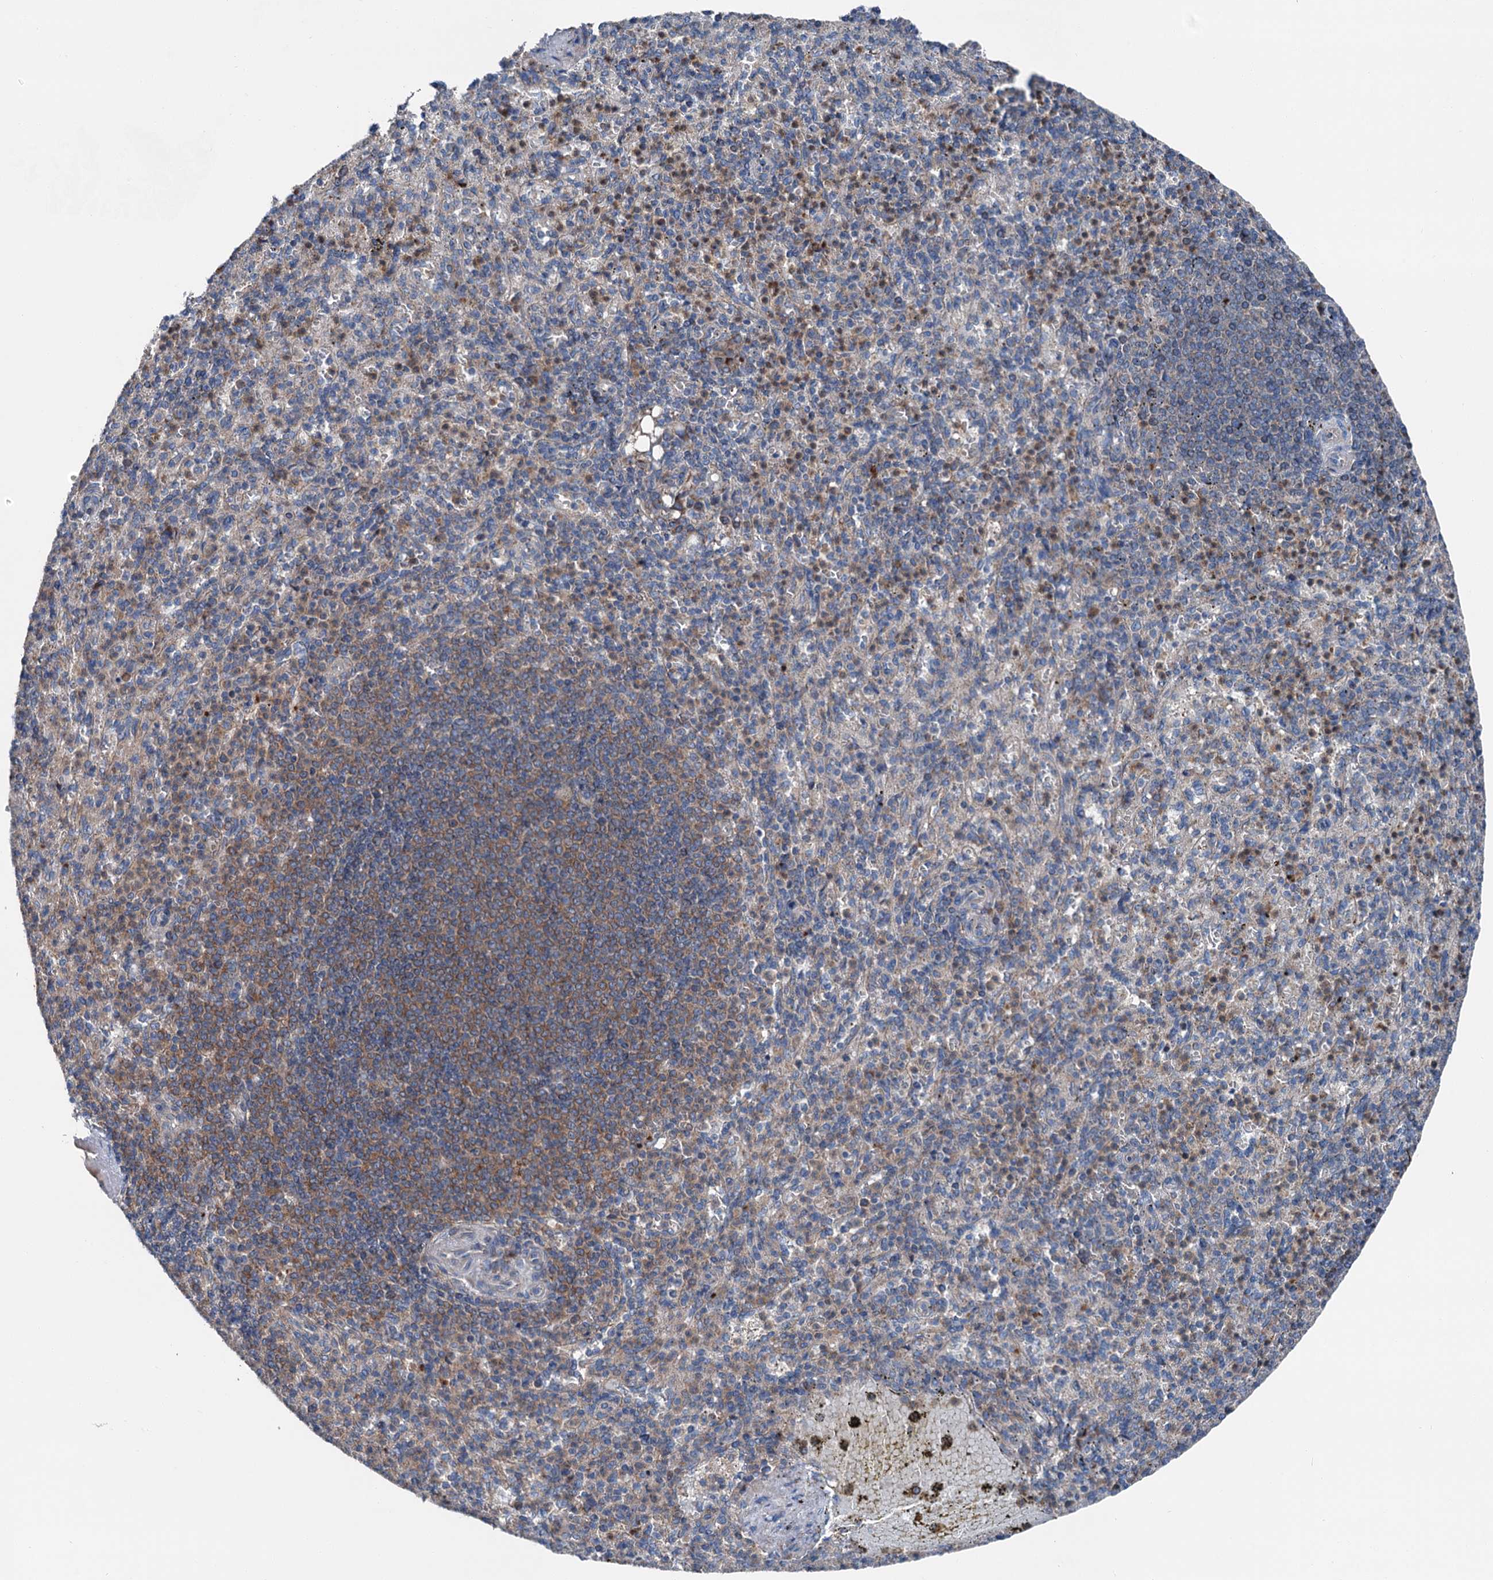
{"staining": {"intensity": "moderate", "quantity": "25%-75%", "location": "cytoplasmic/membranous"}, "tissue": "spleen", "cell_type": "Cells in red pulp", "image_type": "normal", "snomed": [{"axis": "morphology", "description": "Normal tissue, NOS"}, {"axis": "topography", "description": "Spleen"}], "caption": "Protein staining displays moderate cytoplasmic/membranous positivity in about 25%-75% of cells in red pulp in unremarkable spleen.", "gene": "RUFY1", "patient": {"sex": "female", "age": 74}}